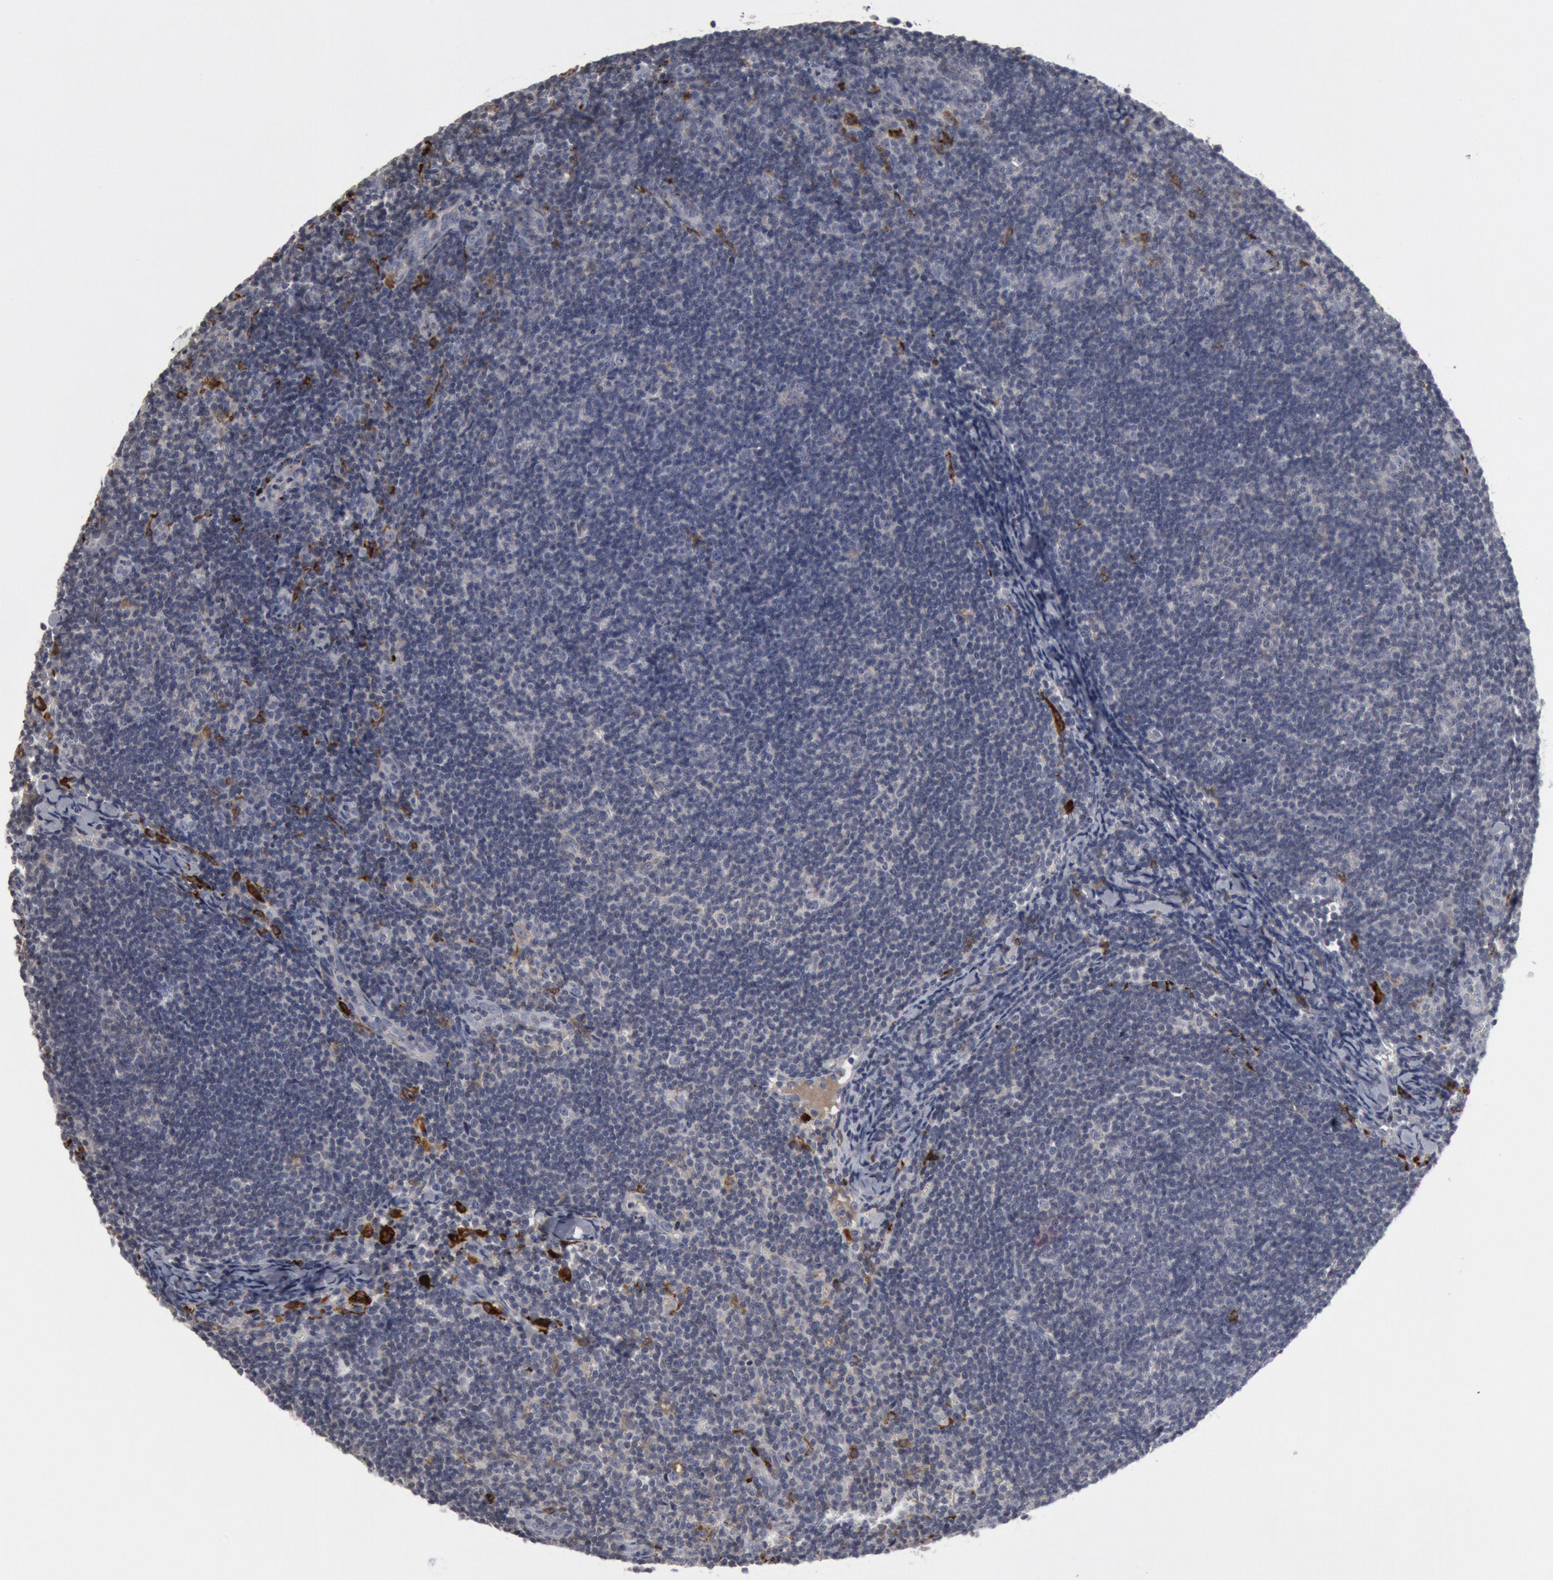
{"staining": {"intensity": "negative", "quantity": "none", "location": "none"}, "tissue": "lymphoma", "cell_type": "Tumor cells", "image_type": "cancer", "snomed": [{"axis": "morphology", "description": "Malignant lymphoma, non-Hodgkin's type, Low grade"}, {"axis": "topography", "description": "Lymph node"}], "caption": "Immunohistochemical staining of human malignant lymphoma, non-Hodgkin's type (low-grade) demonstrates no significant staining in tumor cells.", "gene": "C1QC", "patient": {"sex": "male", "age": 49}}